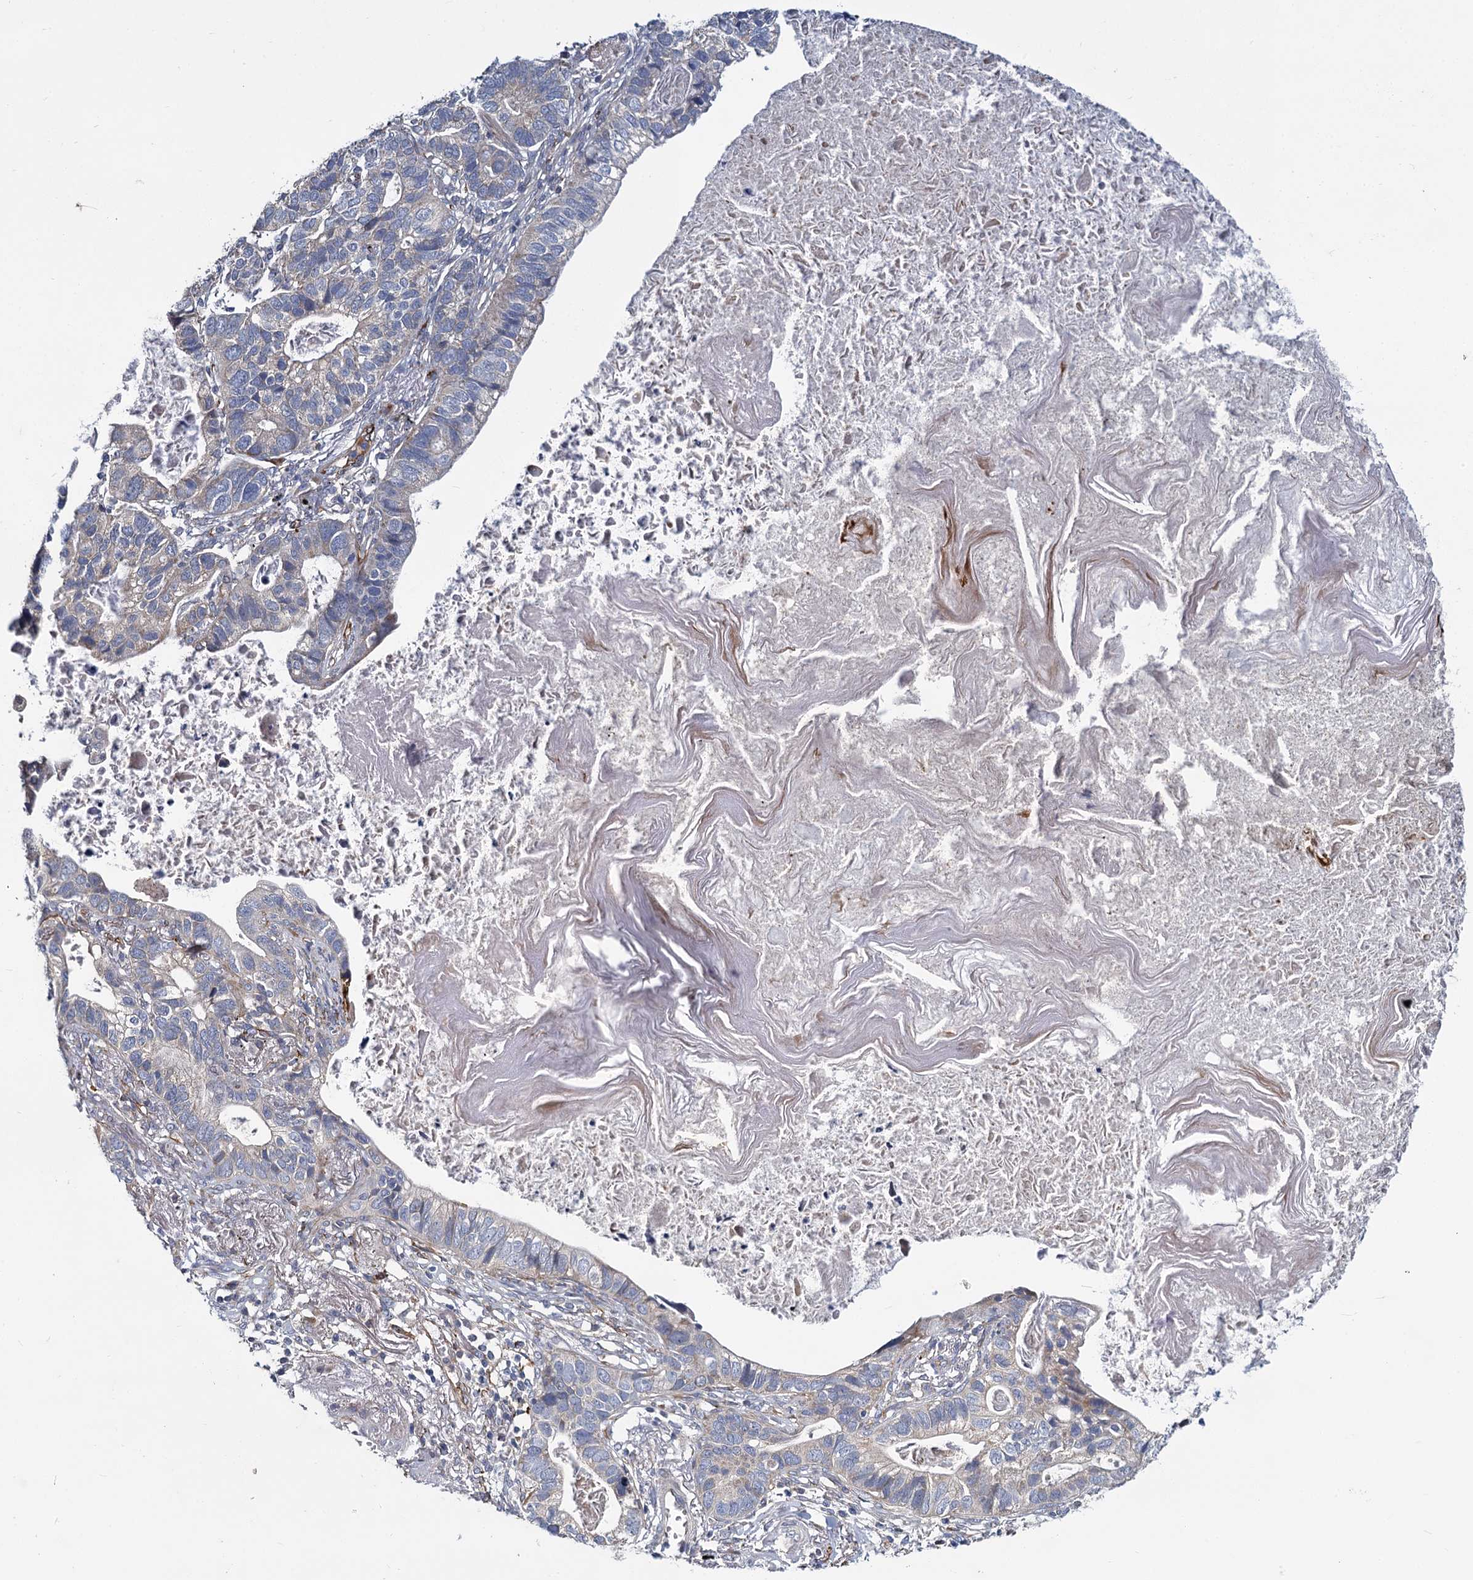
{"staining": {"intensity": "weak", "quantity": "<25%", "location": "cytoplasmic/membranous"}, "tissue": "lung cancer", "cell_type": "Tumor cells", "image_type": "cancer", "snomed": [{"axis": "morphology", "description": "Adenocarcinoma, NOS"}, {"axis": "topography", "description": "Lung"}], "caption": "DAB immunohistochemical staining of lung cancer (adenocarcinoma) displays no significant positivity in tumor cells.", "gene": "DCUN1D2", "patient": {"sex": "male", "age": 67}}